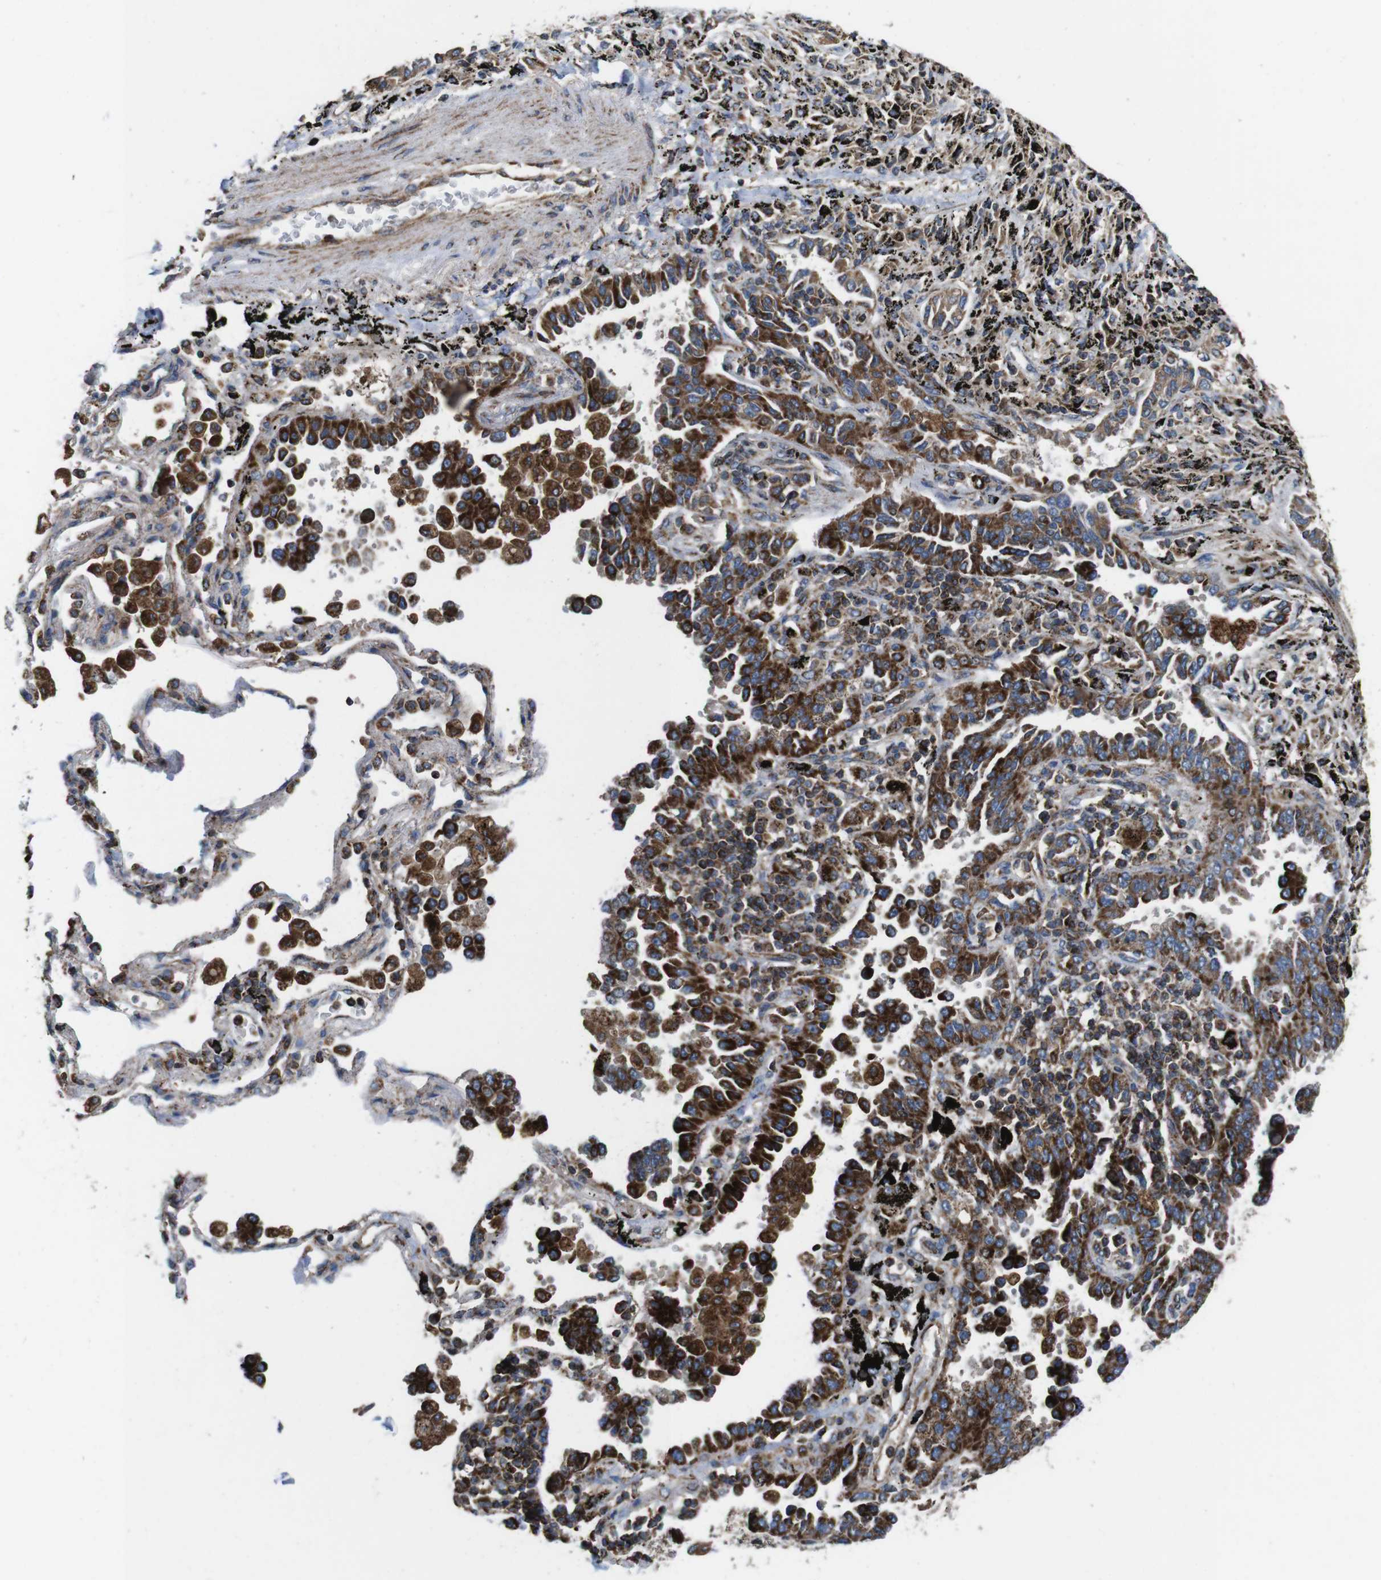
{"staining": {"intensity": "strong", "quantity": ">75%", "location": "cytoplasmic/membranous"}, "tissue": "lung cancer", "cell_type": "Tumor cells", "image_type": "cancer", "snomed": [{"axis": "morphology", "description": "Normal tissue, NOS"}, {"axis": "morphology", "description": "Adenocarcinoma, NOS"}, {"axis": "topography", "description": "Lung"}], "caption": "Immunohistochemistry (DAB) staining of lung adenocarcinoma exhibits strong cytoplasmic/membranous protein staining in about >75% of tumor cells. (DAB (3,3'-diaminobenzidine) IHC with brightfield microscopy, high magnification).", "gene": "HK1", "patient": {"sex": "male", "age": 59}}